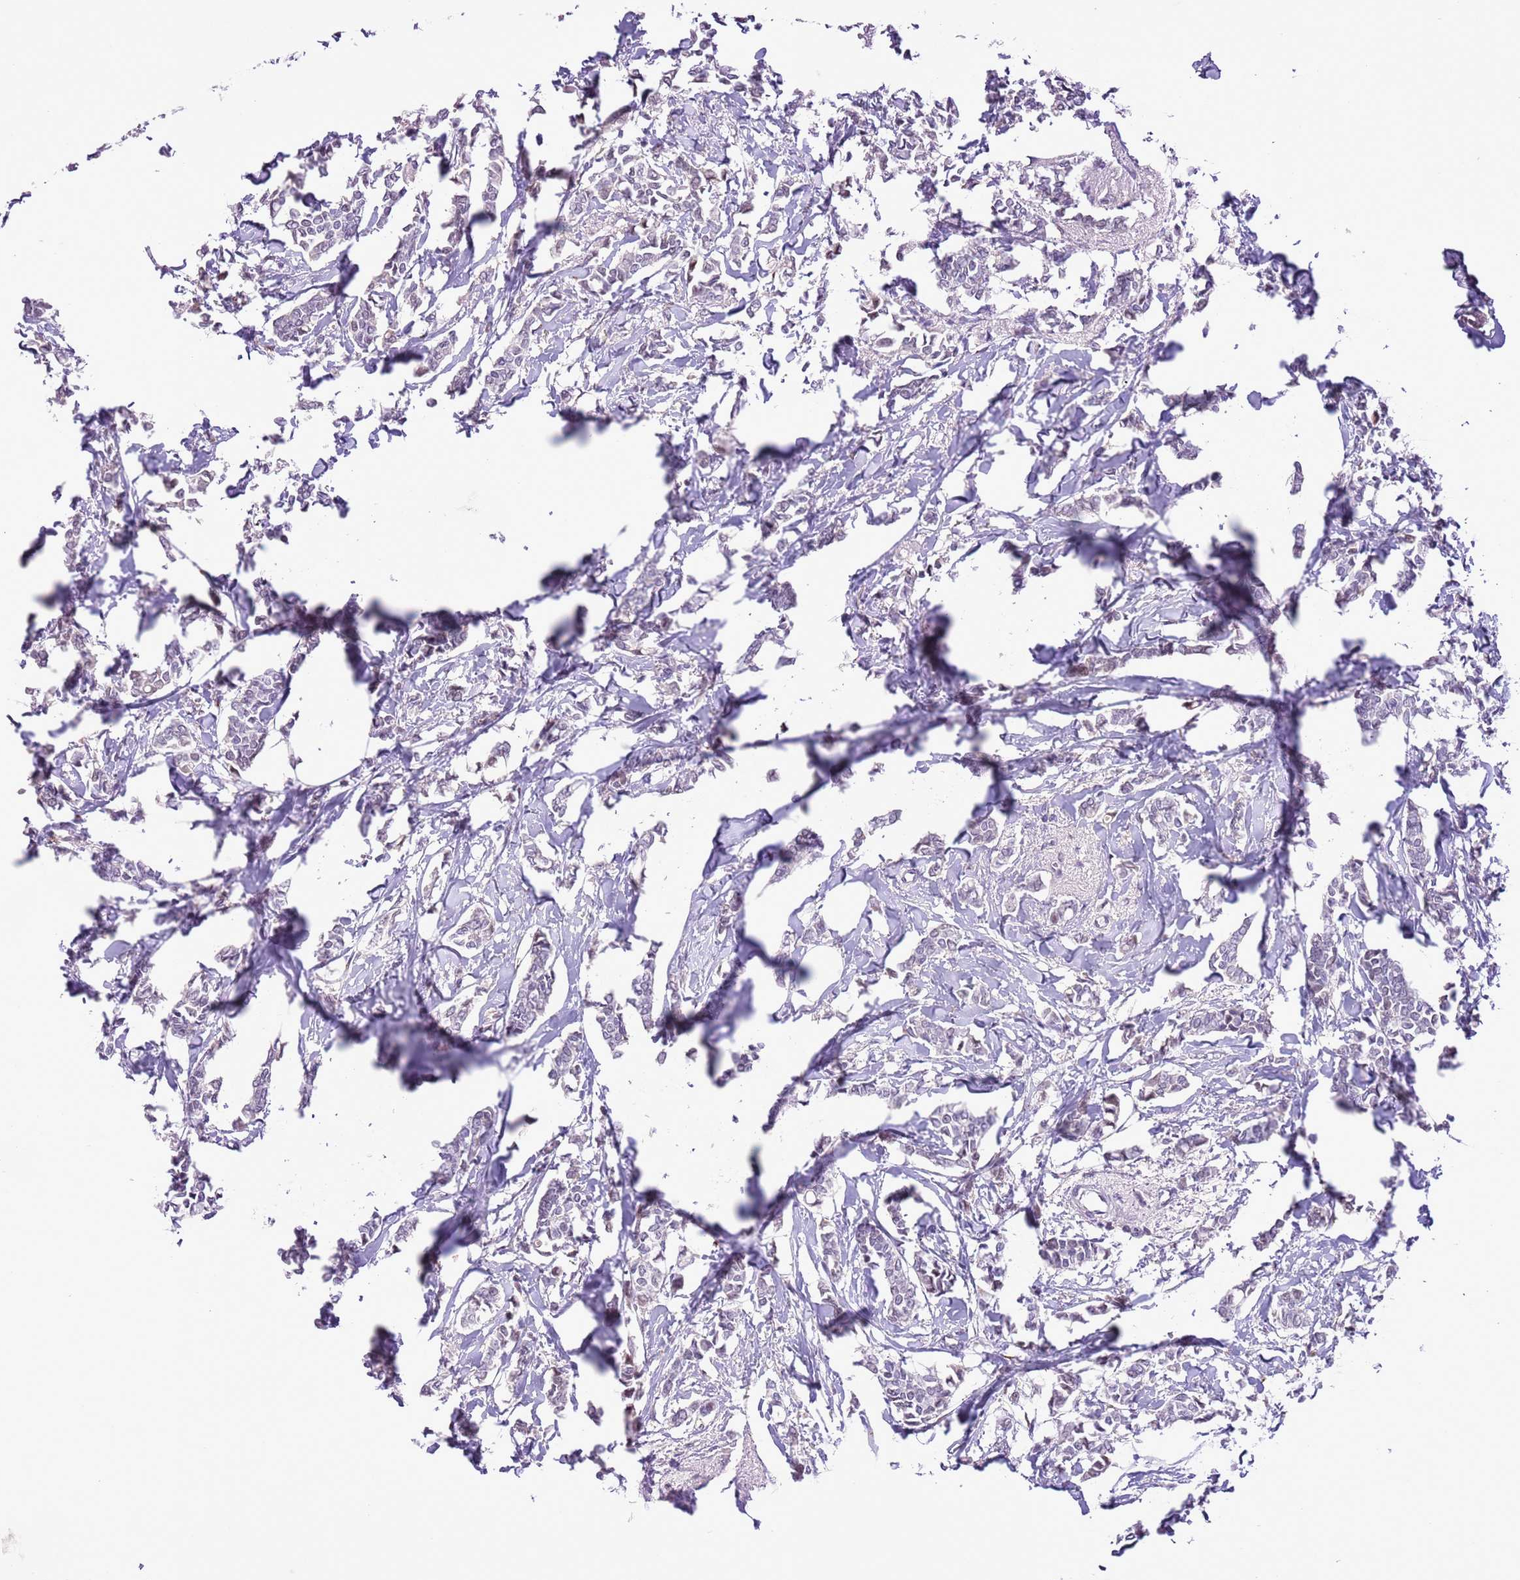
{"staining": {"intensity": "negative", "quantity": "none", "location": "none"}, "tissue": "breast cancer", "cell_type": "Tumor cells", "image_type": "cancer", "snomed": [{"axis": "morphology", "description": "Duct carcinoma"}, {"axis": "topography", "description": "Breast"}], "caption": "IHC image of neoplastic tissue: human breast cancer stained with DAB (3,3'-diaminobenzidine) displays no significant protein staining in tumor cells. Brightfield microscopy of IHC stained with DAB (3,3'-diaminobenzidine) (brown) and hematoxylin (blue), captured at high magnification.", "gene": "ZNF576", "patient": {"sex": "female", "age": 41}}